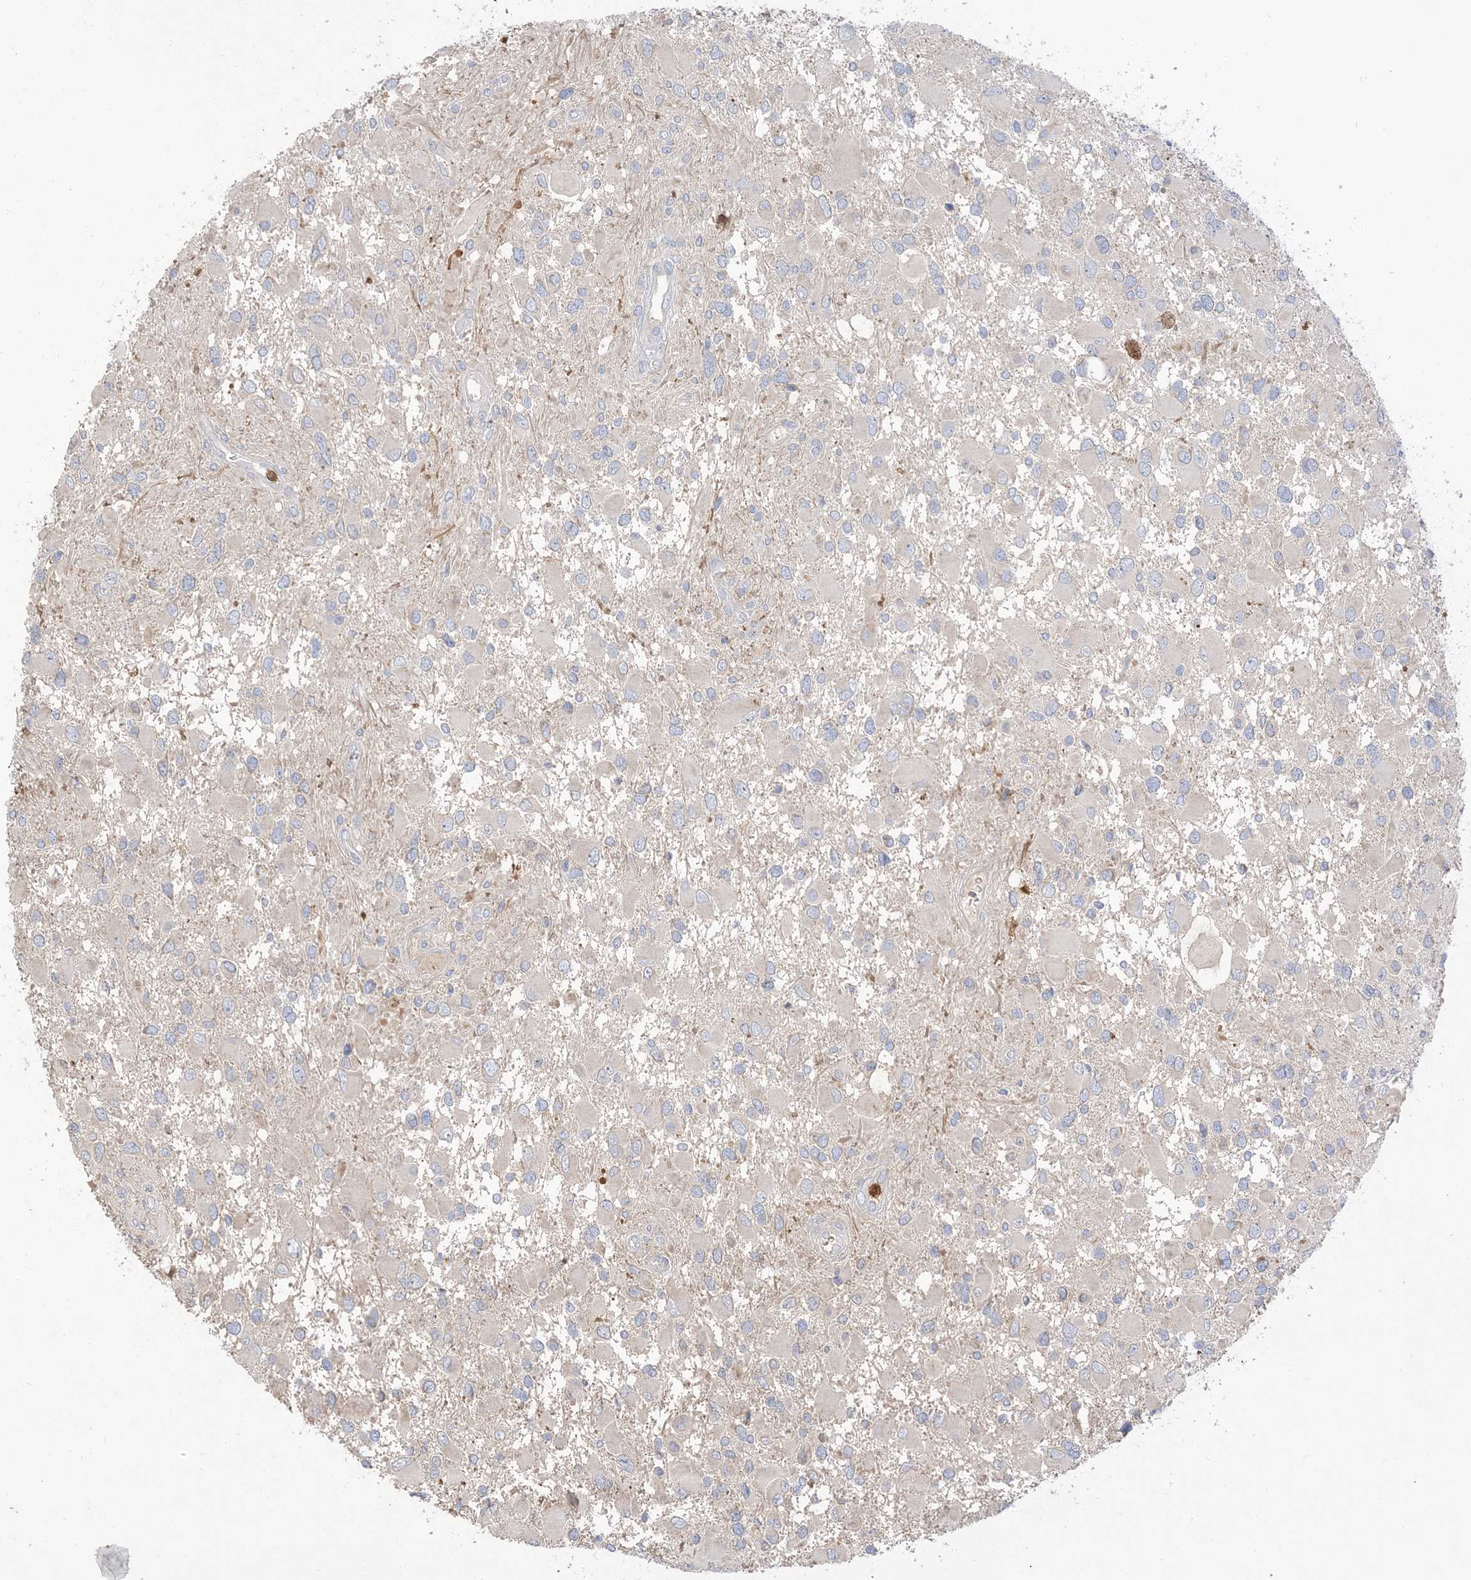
{"staining": {"intensity": "negative", "quantity": "none", "location": "none"}, "tissue": "glioma", "cell_type": "Tumor cells", "image_type": "cancer", "snomed": [{"axis": "morphology", "description": "Glioma, malignant, High grade"}, {"axis": "topography", "description": "Brain"}], "caption": "Immunohistochemical staining of human malignant glioma (high-grade) reveals no significant staining in tumor cells. (DAB immunohistochemistry, high magnification).", "gene": "DPP9", "patient": {"sex": "male", "age": 53}}